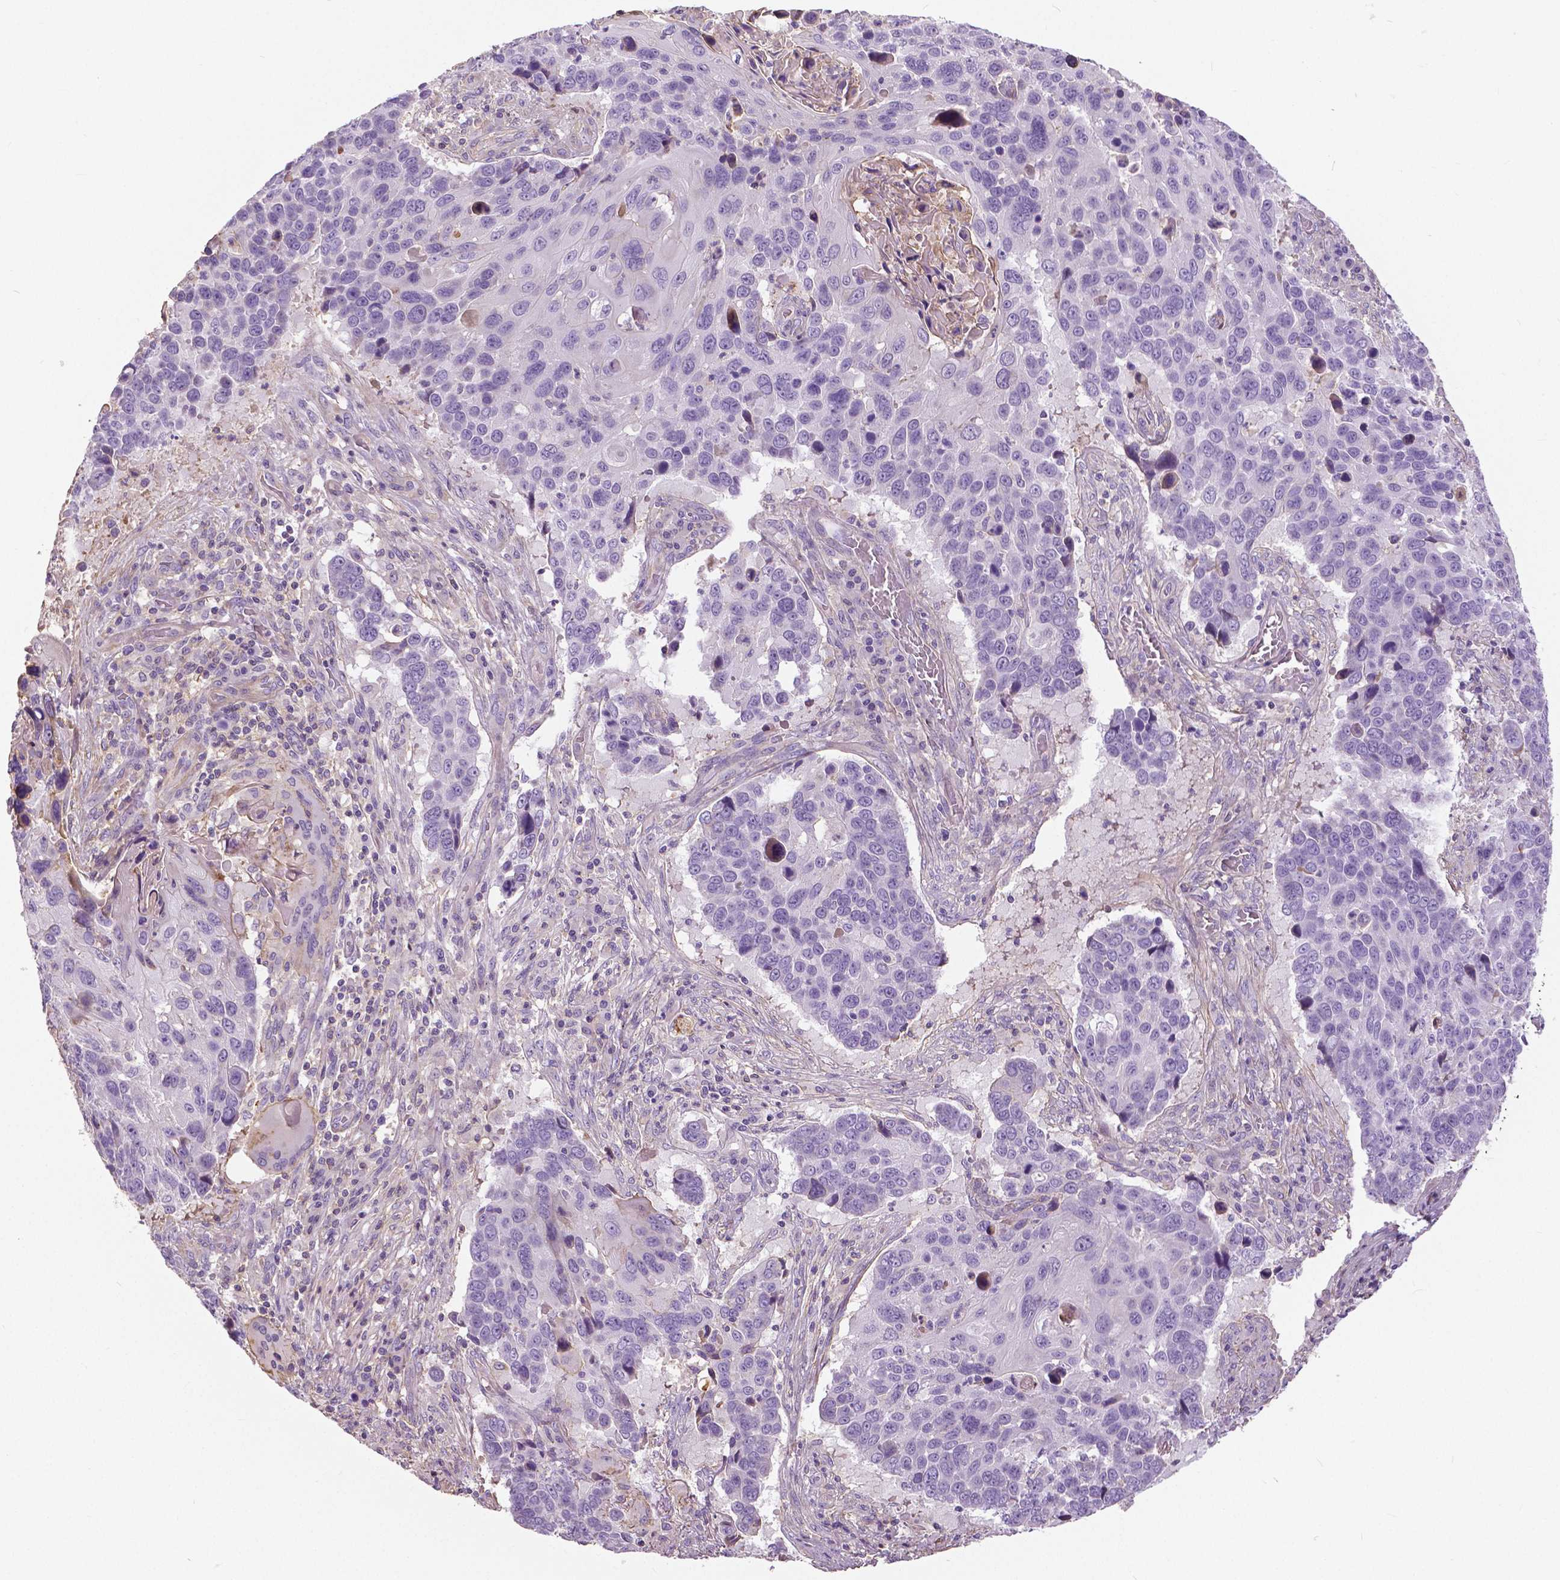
{"staining": {"intensity": "negative", "quantity": "none", "location": "none"}, "tissue": "lung cancer", "cell_type": "Tumor cells", "image_type": "cancer", "snomed": [{"axis": "morphology", "description": "Squamous cell carcinoma, NOS"}, {"axis": "topography", "description": "Lung"}], "caption": "This histopathology image is of lung cancer (squamous cell carcinoma) stained with immunohistochemistry to label a protein in brown with the nuclei are counter-stained blue. There is no staining in tumor cells. (DAB (3,3'-diaminobenzidine) immunohistochemistry with hematoxylin counter stain).", "gene": "ANXA13", "patient": {"sex": "male", "age": 68}}